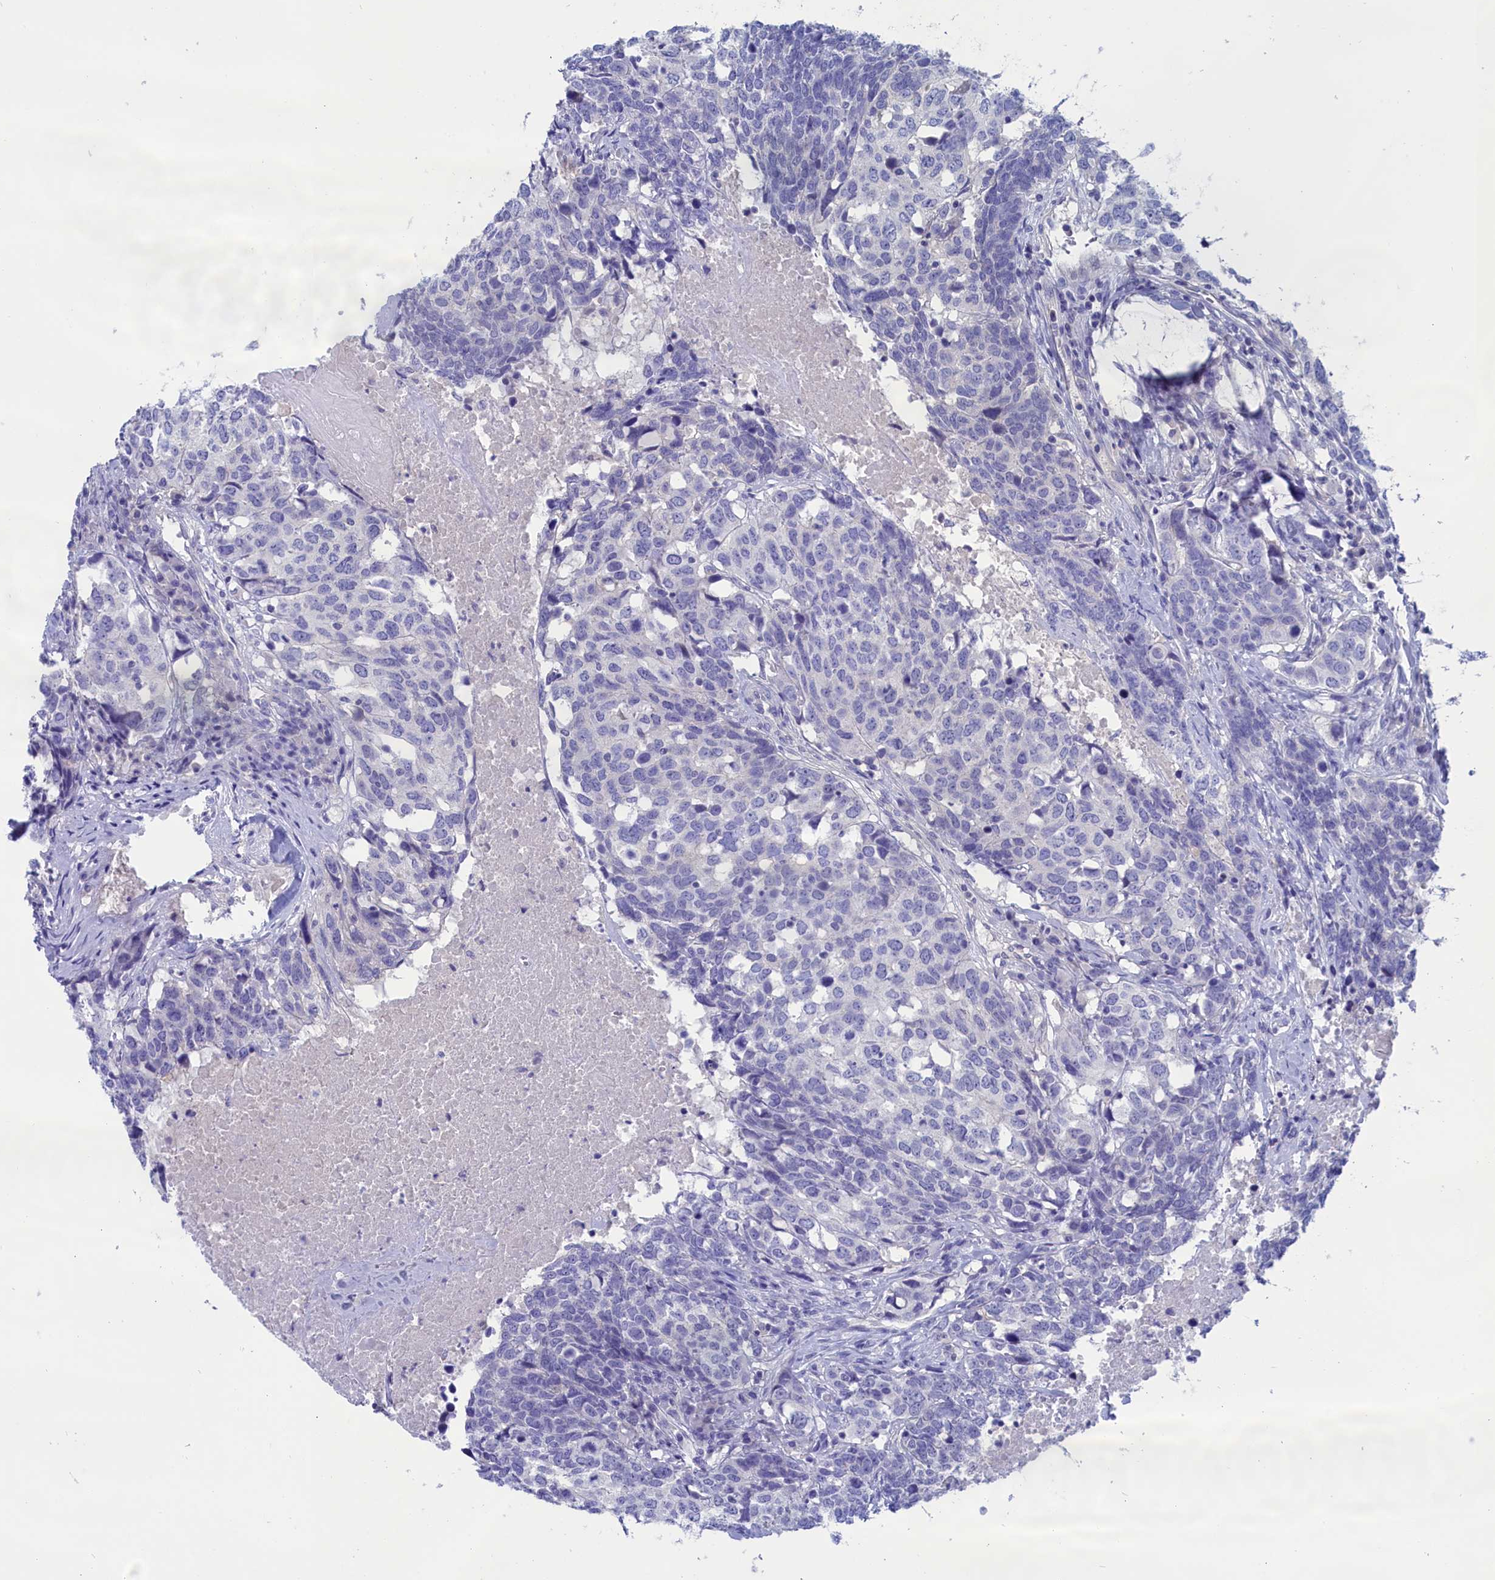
{"staining": {"intensity": "negative", "quantity": "none", "location": "none"}, "tissue": "head and neck cancer", "cell_type": "Tumor cells", "image_type": "cancer", "snomed": [{"axis": "morphology", "description": "Squamous cell carcinoma, NOS"}, {"axis": "topography", "description": "Head-Neck"}], "caption": "Tumor cells show no significant staining in squamous cell carcinoma (head and neck). (Immunohistochemistry (ihc), brightfield microscopy, high magnification).", "gene": "VPS35L", "patient": {"sex": "male", "age": 66}}